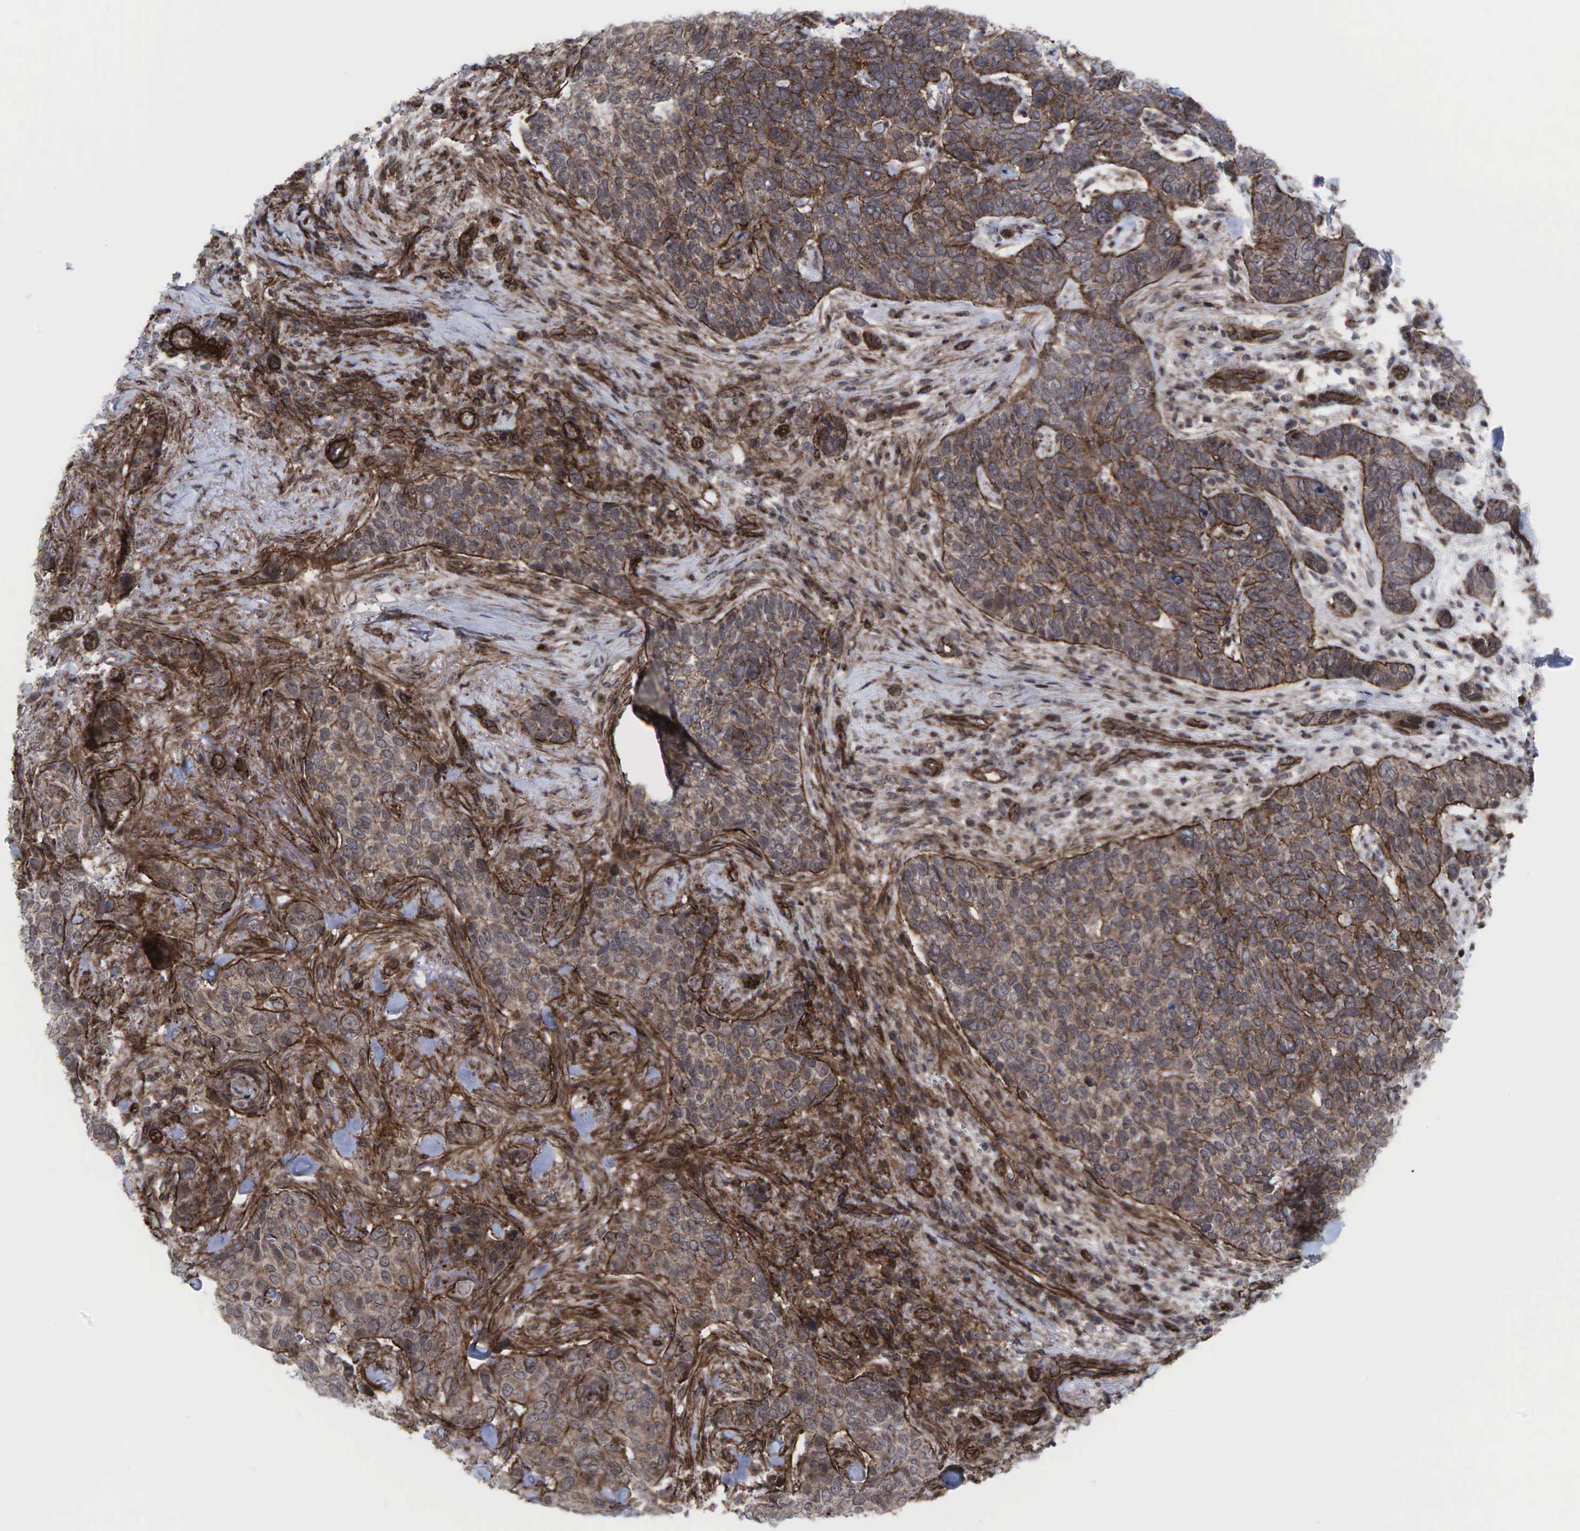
{"staining": {"intensity": "weak", "quantity": ">75%", "location": "cytoplasmic/membranous"}, "tissue": "skin cancer", "cell_type": "Tumor cells", "image_type": "cancer", "snomed": [{"axis": "morphology", "description": "Normal tissue, NOS"}, {"axis": "morphology", "description": "Basal cell carcinoma"}, {"axis": "topography", "description": "Skin"}], "caption": "Immunohistochemistry (IHC) staining of basal cell carcinoma (skin), which exhibits low levels of weak cytoplasmic/membranous expression in approximately >75% of tumor cells indicating weak cytoplasmic/membranous protein expression. The staining was performed using DAB (brown) for protein detection and nuclei were counterstained in hematoxylin (blue).", "gene": "GPRASP1", "patient": {"sex": "male", "age": 81}}